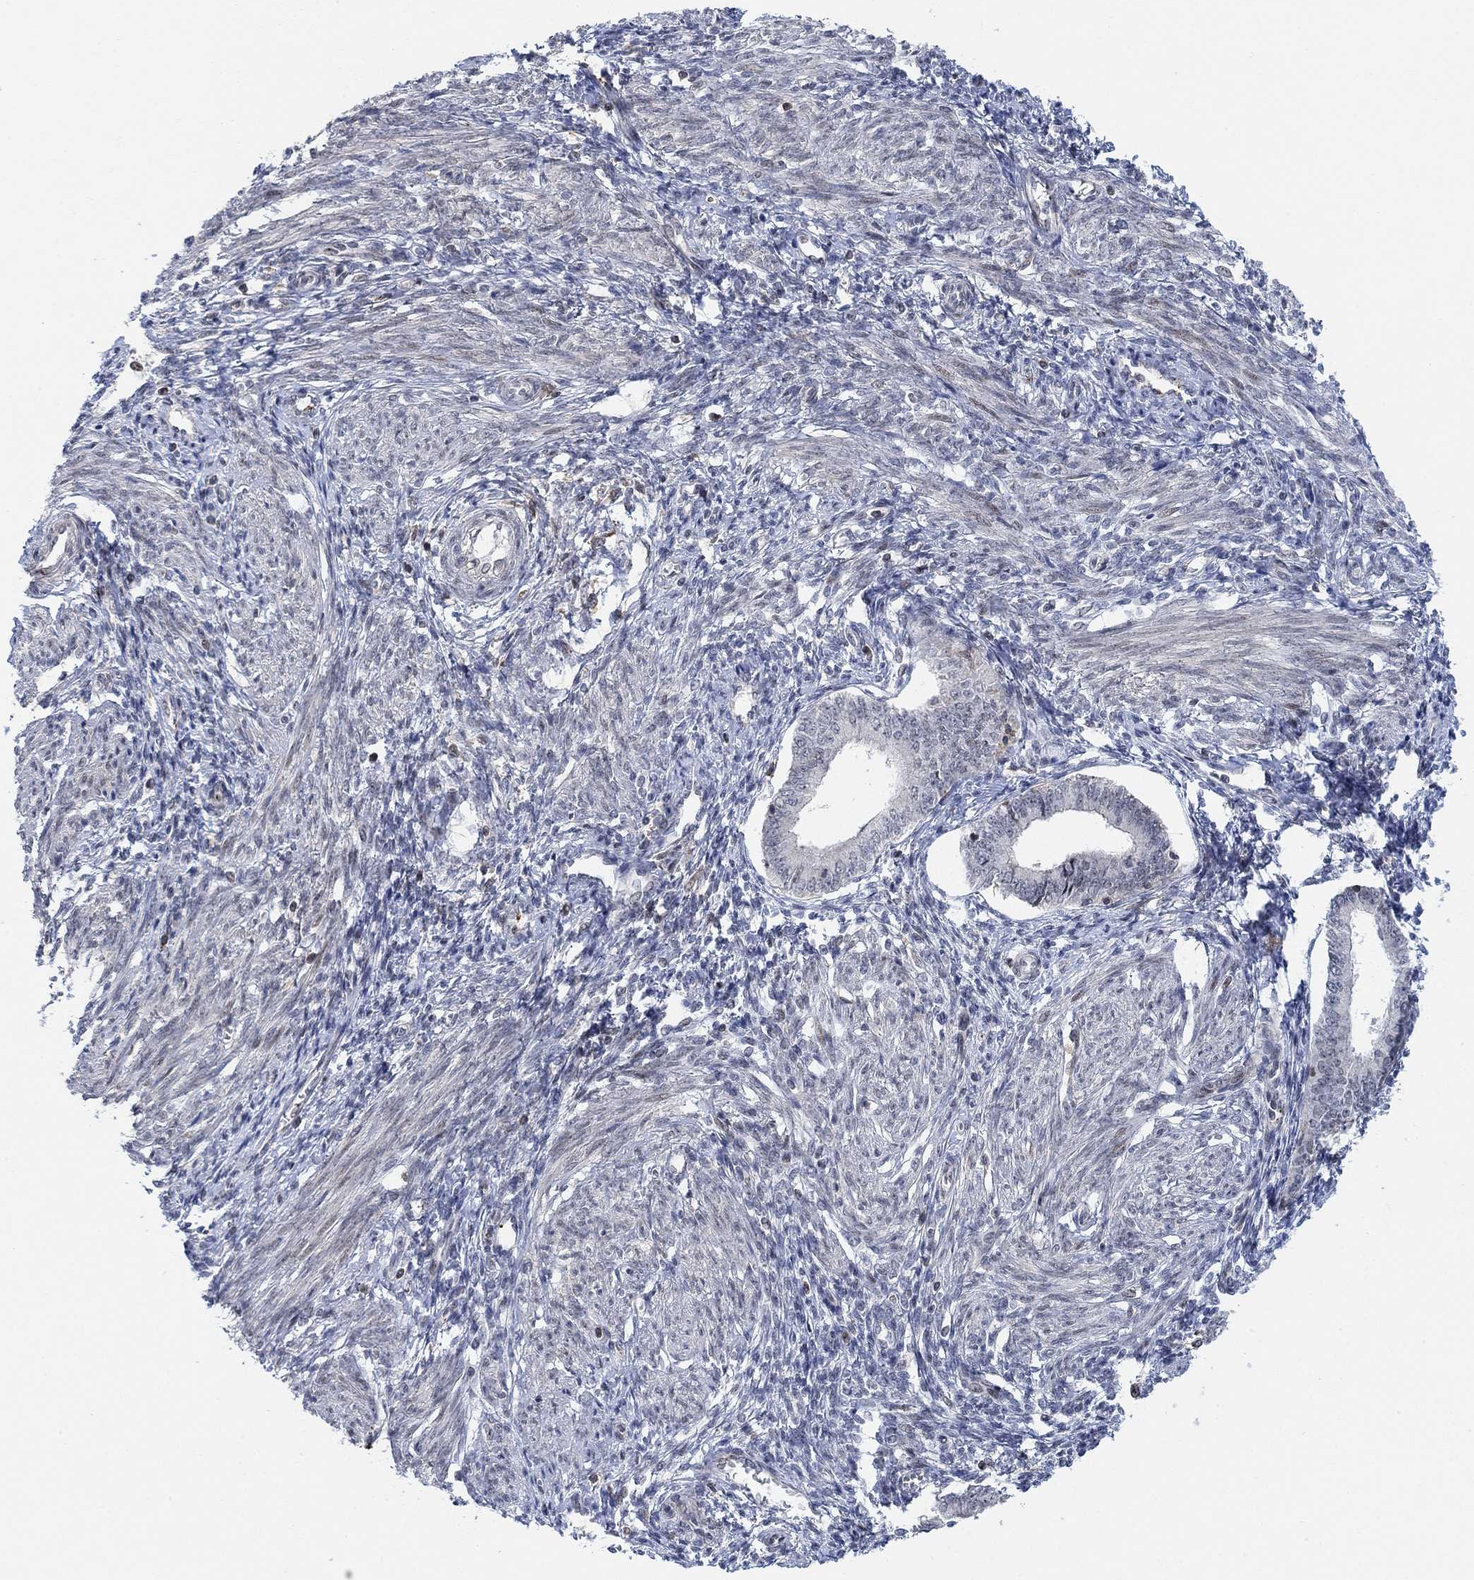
{"staining": {"intensity": "negative", "quantity": "none", "location": "none"}, "tissue": "endometrium", "cell_type": "Cells in endometrial stroma", "image_type": "normal", "snomed": [{"axis": "morphology", "description": "Normal tissue, NOS"}, {"axis": "topography", "description": "Endometrium"}], "caption": "Immunohistochemistry (IHC) of normal endometrium exhibits no staining in cells in endometrial stroma.", "gene": "PWWP2B", "patient": {"sex": "female", "age": 42}}